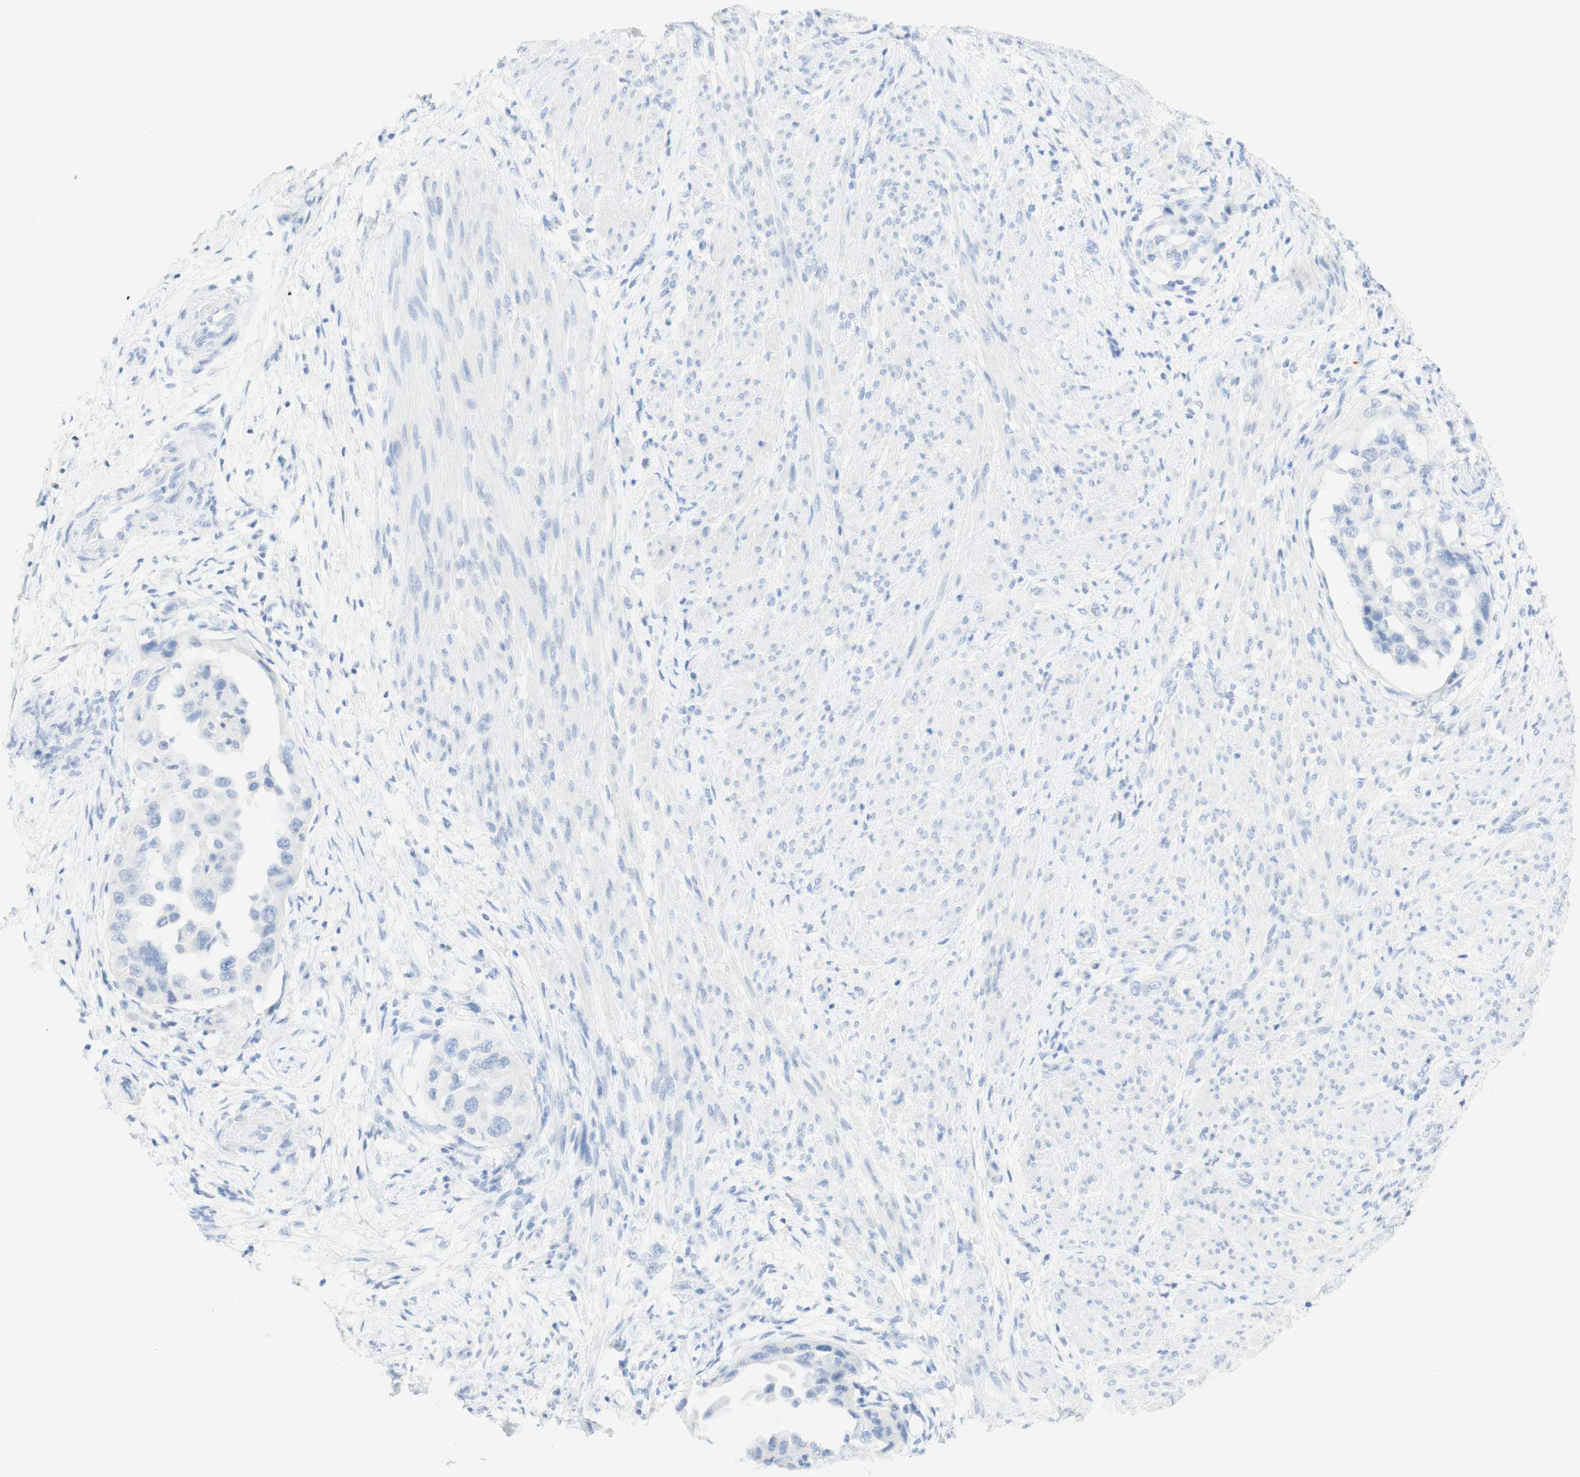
{"staining": {"intensity": "negative", "quantity": "none", "location": "none"}, "tissue": "endometrial cancer", "cell_type": "Tumor cells", "image_type": "cancer", "snomed": [{"axis": "morphology", "description": "Adenocarcinoma, NOS"}, {"axis": "topography", "description": "Endometrium"}], "caption": "An immunohistochemistry histopathology image of endometrial cancer (adenocarcinoma) is shown. There is no staining in tumor cells of endometrial cancer (adenocarcinoma).", "gene": "TPO", "patient": {"sex": "female", "age": 85}}